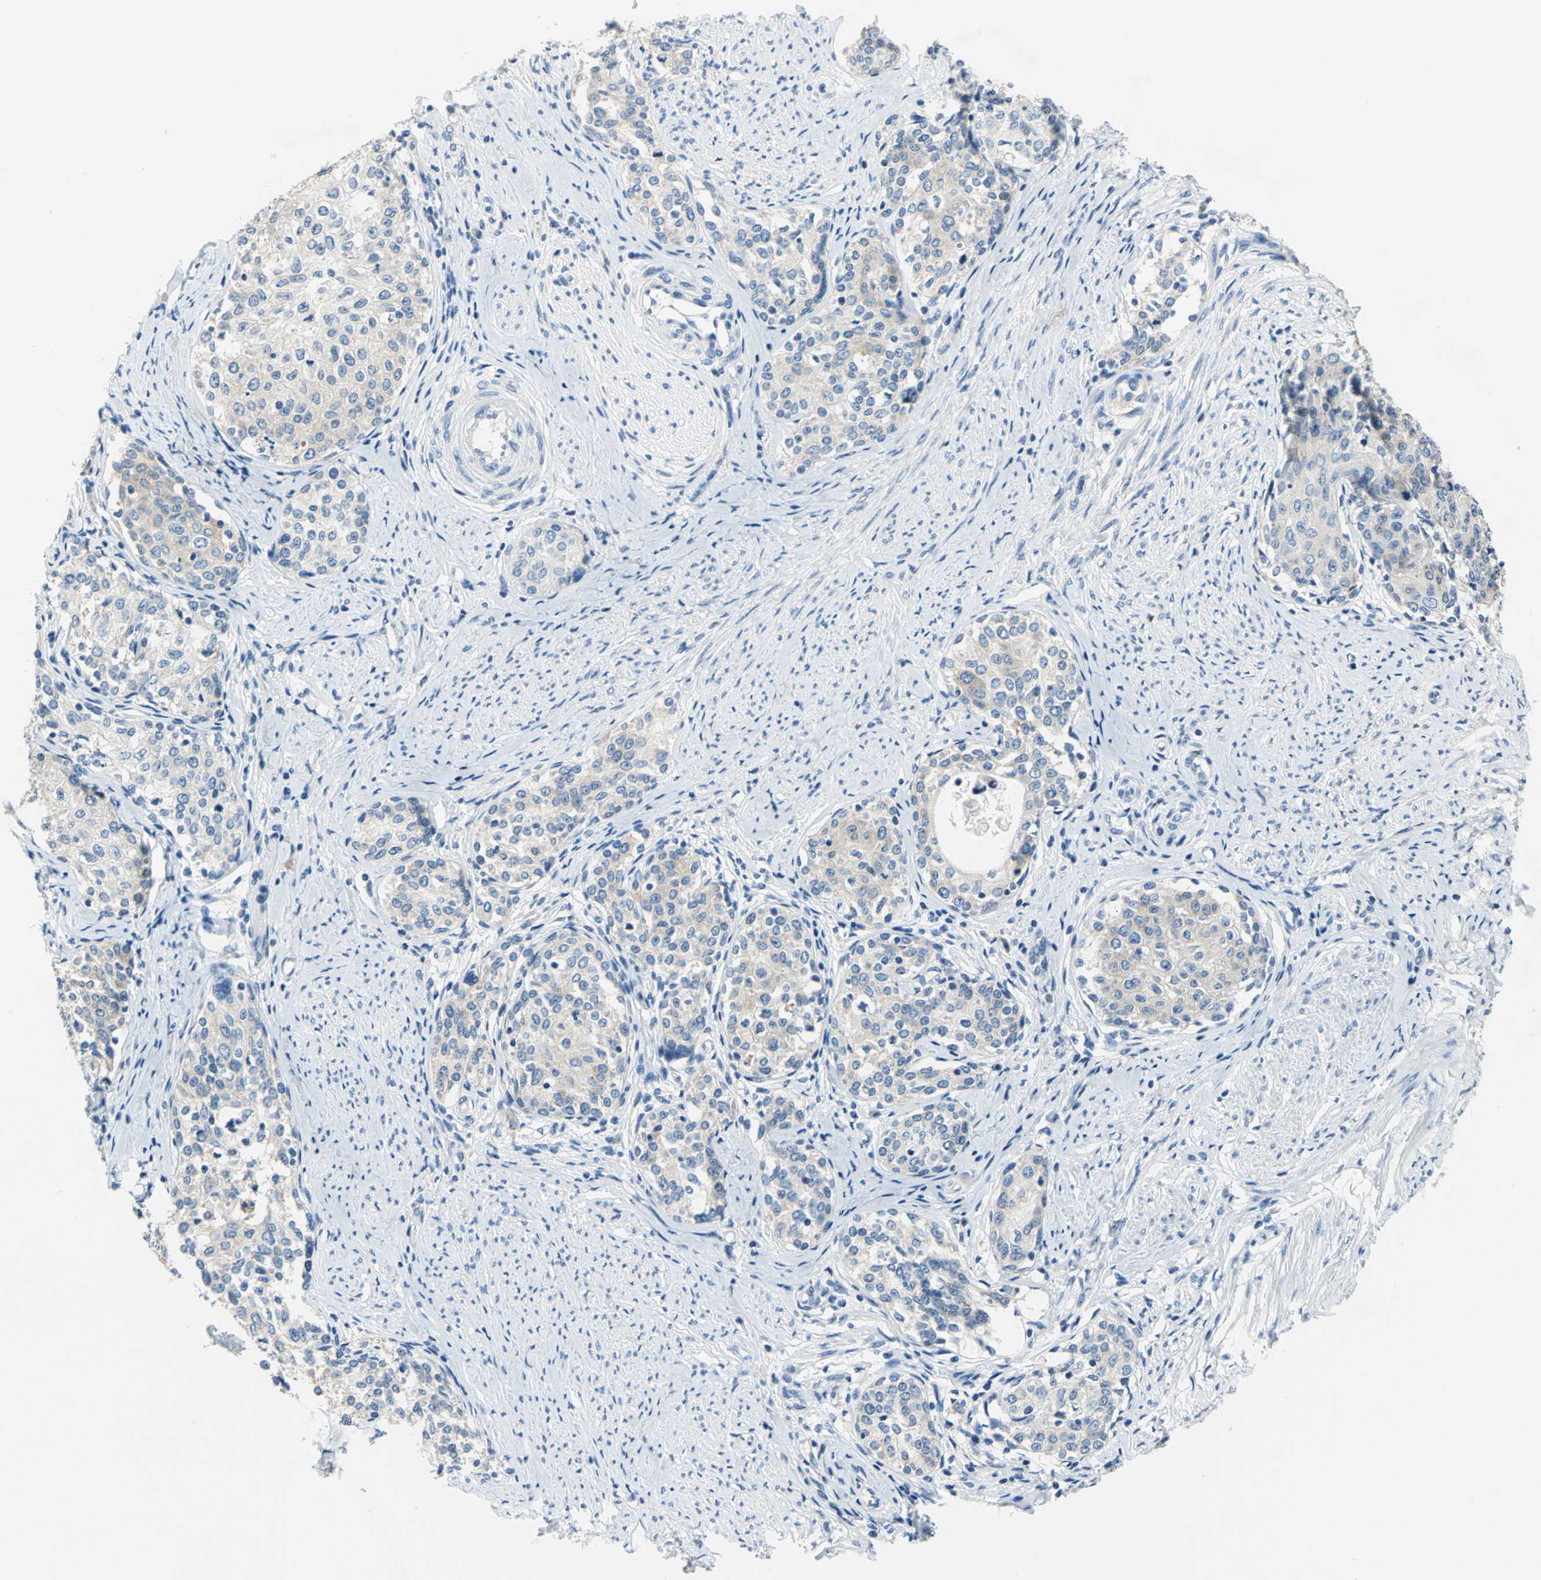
{"staining": {"intensity": "weak", "quantity": "25%-75%", "location": "cytoplasmic/membranous"}, "tissue": "cervical cancer", "cell_type": "Tumor cells", "image_type": "cancer", "snomed": [{"axis": "morphology", "description": "Squamous cell carcinoma, NOS"}, {"axis": "morphology", "description": "Adenocarcinoma, NOS"}, {"axis": "topography", "description": "Cervix"}], "caption": "Protein expression analysis of human cervical cancer reveals weak cytoplasmic/membranous positivity in approximately 25%-75% of tumor cells. The staining is performed using DAB (3,3'-diaminobenzidine) brown chromogen to label protein expression. The nuclei are counter-stained blue using hematoxylin.", "gene": "TRIM25", "patient": {"sex": "female", "age": 52}}